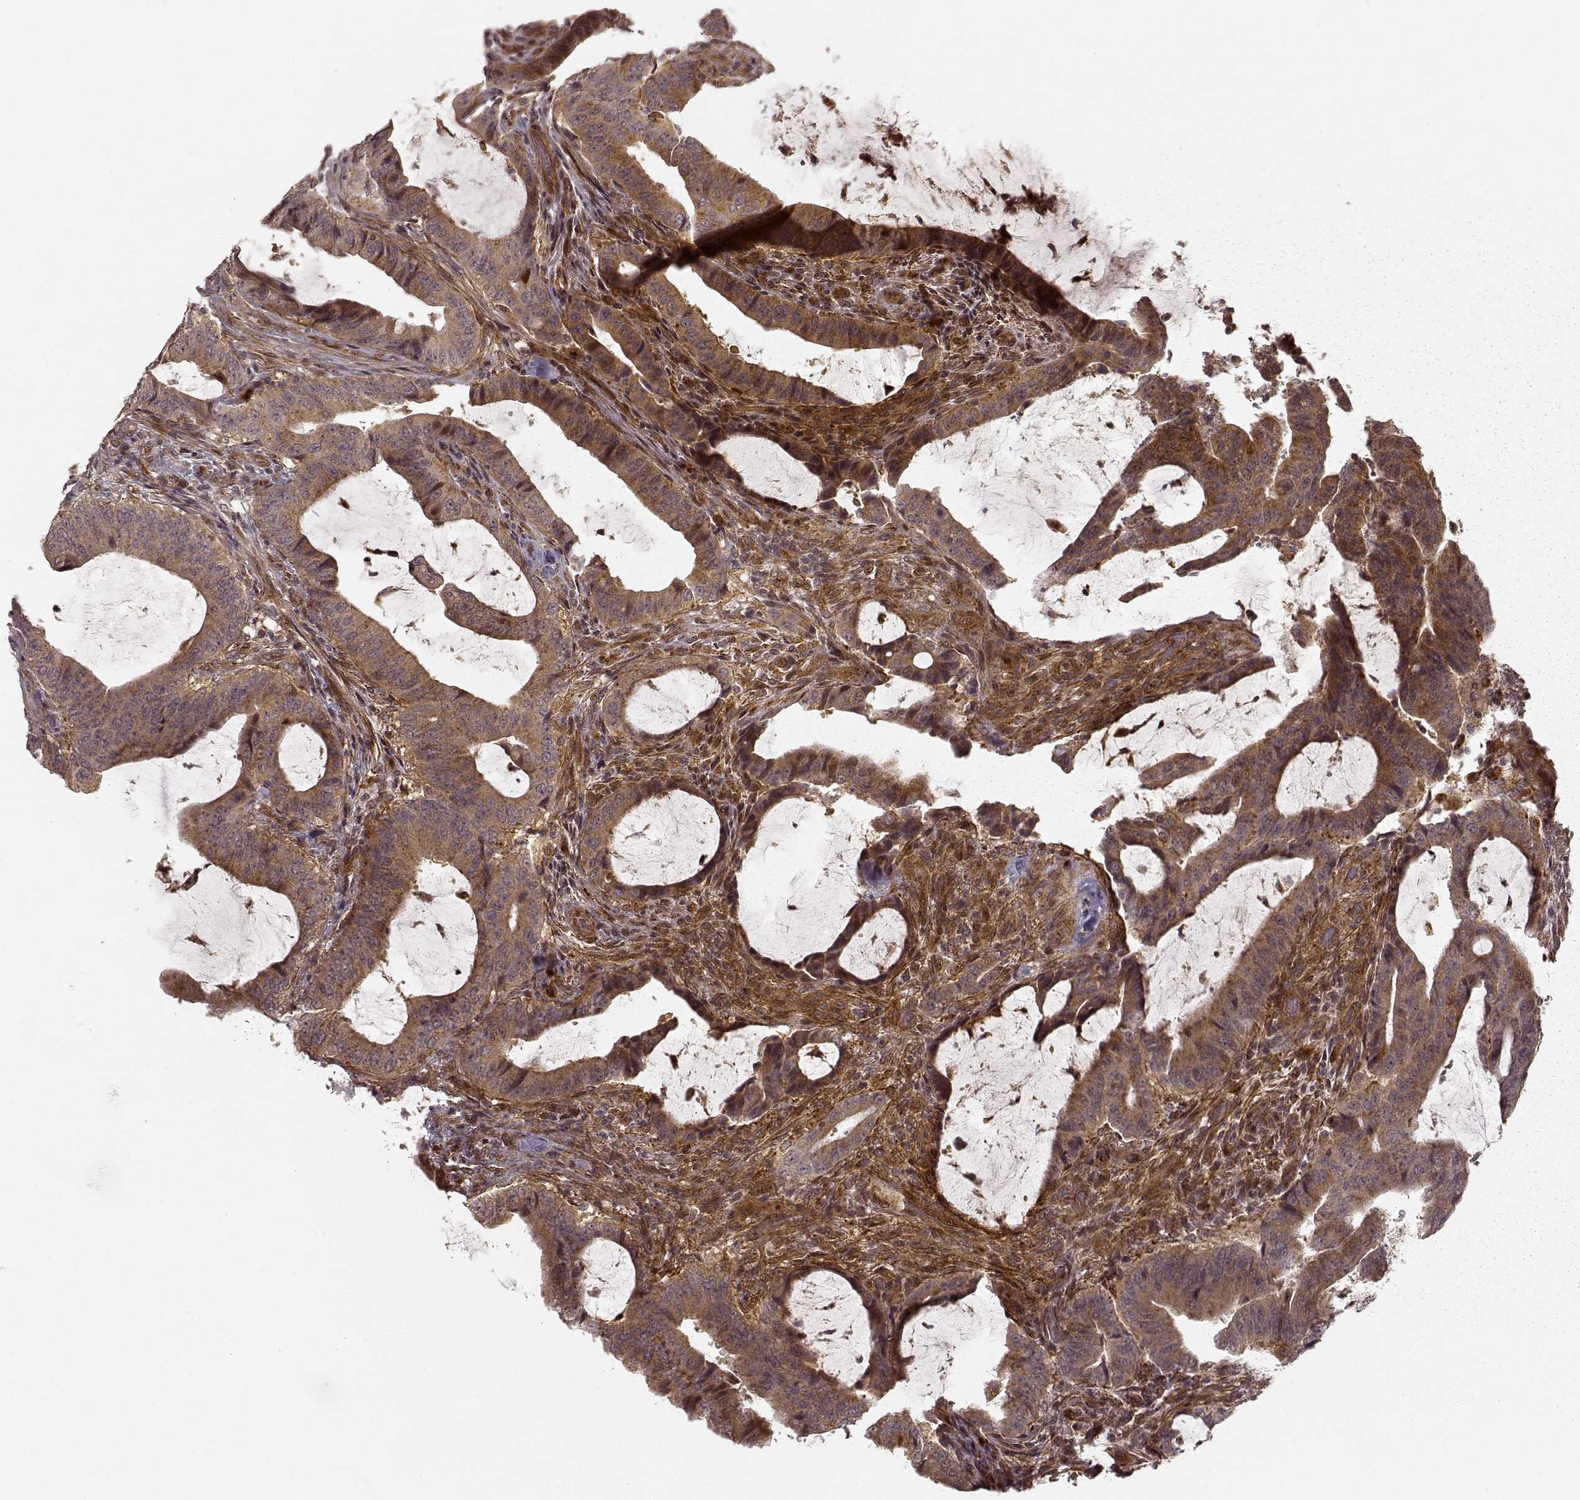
{"staining": {"intensity": "moderate", "quantity": ">75%", "location": "cytoplasmic/membranous"}, "tissue": "colorectal cancer", "cell_type": "Tumor cells", "image_type": "cancer", "snomed": [{"axis": "morphology", "description": "Adenocarcinoma, NOS"}, {"axis": "topography", "description": "Colon"}], "caption": "Protein expression by IHC demonstrates moderate cytoplasmic/membranous staining in about >75% of tumor cells in colorectal adenocarcinoma. Nuclei are stained in blue.", "gene": "SLC12A9", "patient": {"sex": "female", "age": 43}}